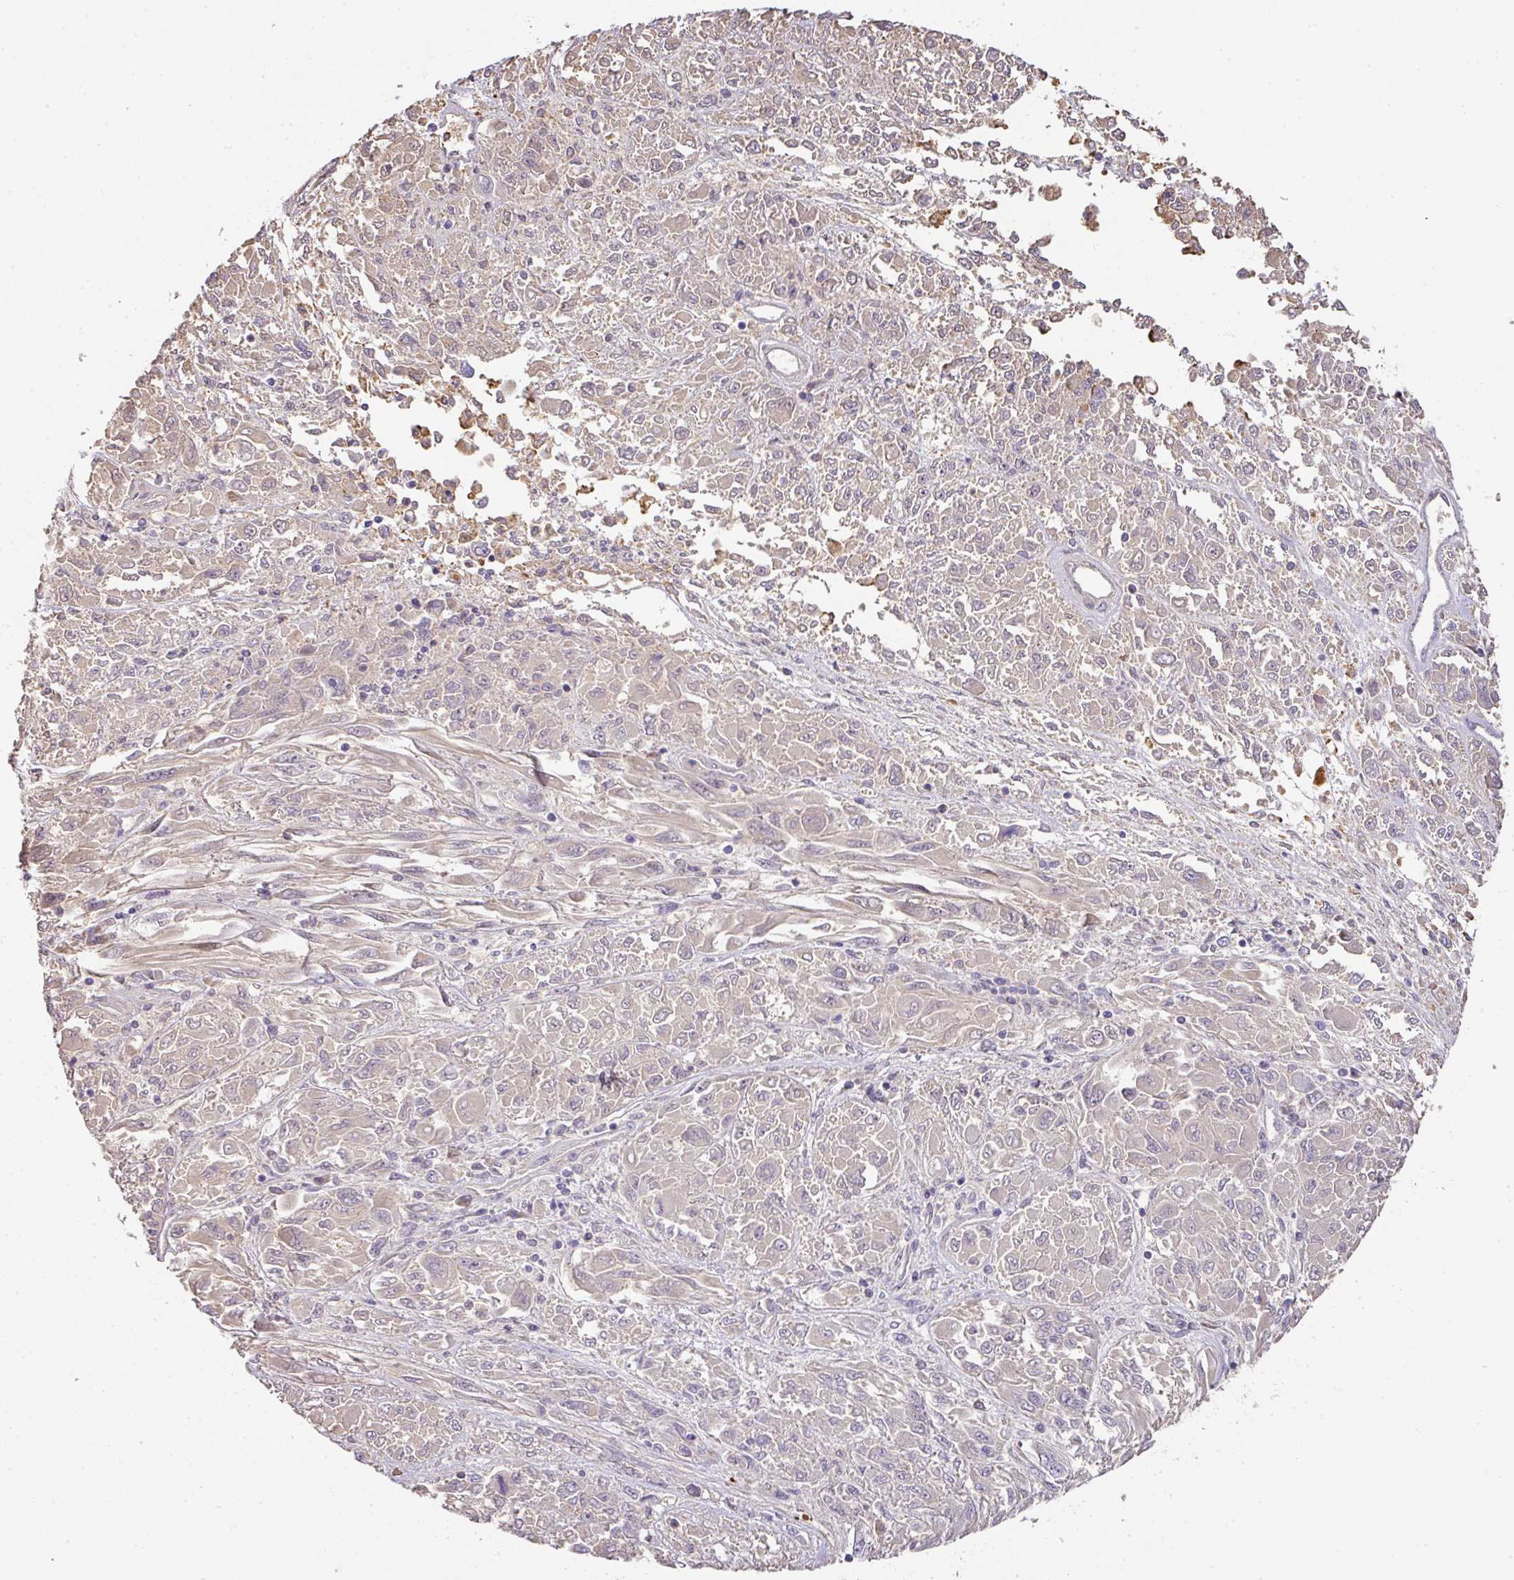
{"staining": {"intensity": "weak", "quantity": "25%-75%", "location": "cytoplasmic/membranous"}, "tissue": "melanoma", "cell_type": "Tumor cells", "image_type": "cancer", "snomed": [{"axis": "morphology", "description": "Malignant melanoma, NOS"}, {"axis": "topography", "description": "Skin"}], "caption": "Brown immunohistochemical staining in human malignant melanoma displays weak cytoplasmic/membranous positivity in about 25%-75% of tumor cells.", "gene": "CCZ1", "patient": {"sex": "female", "age": 91}}